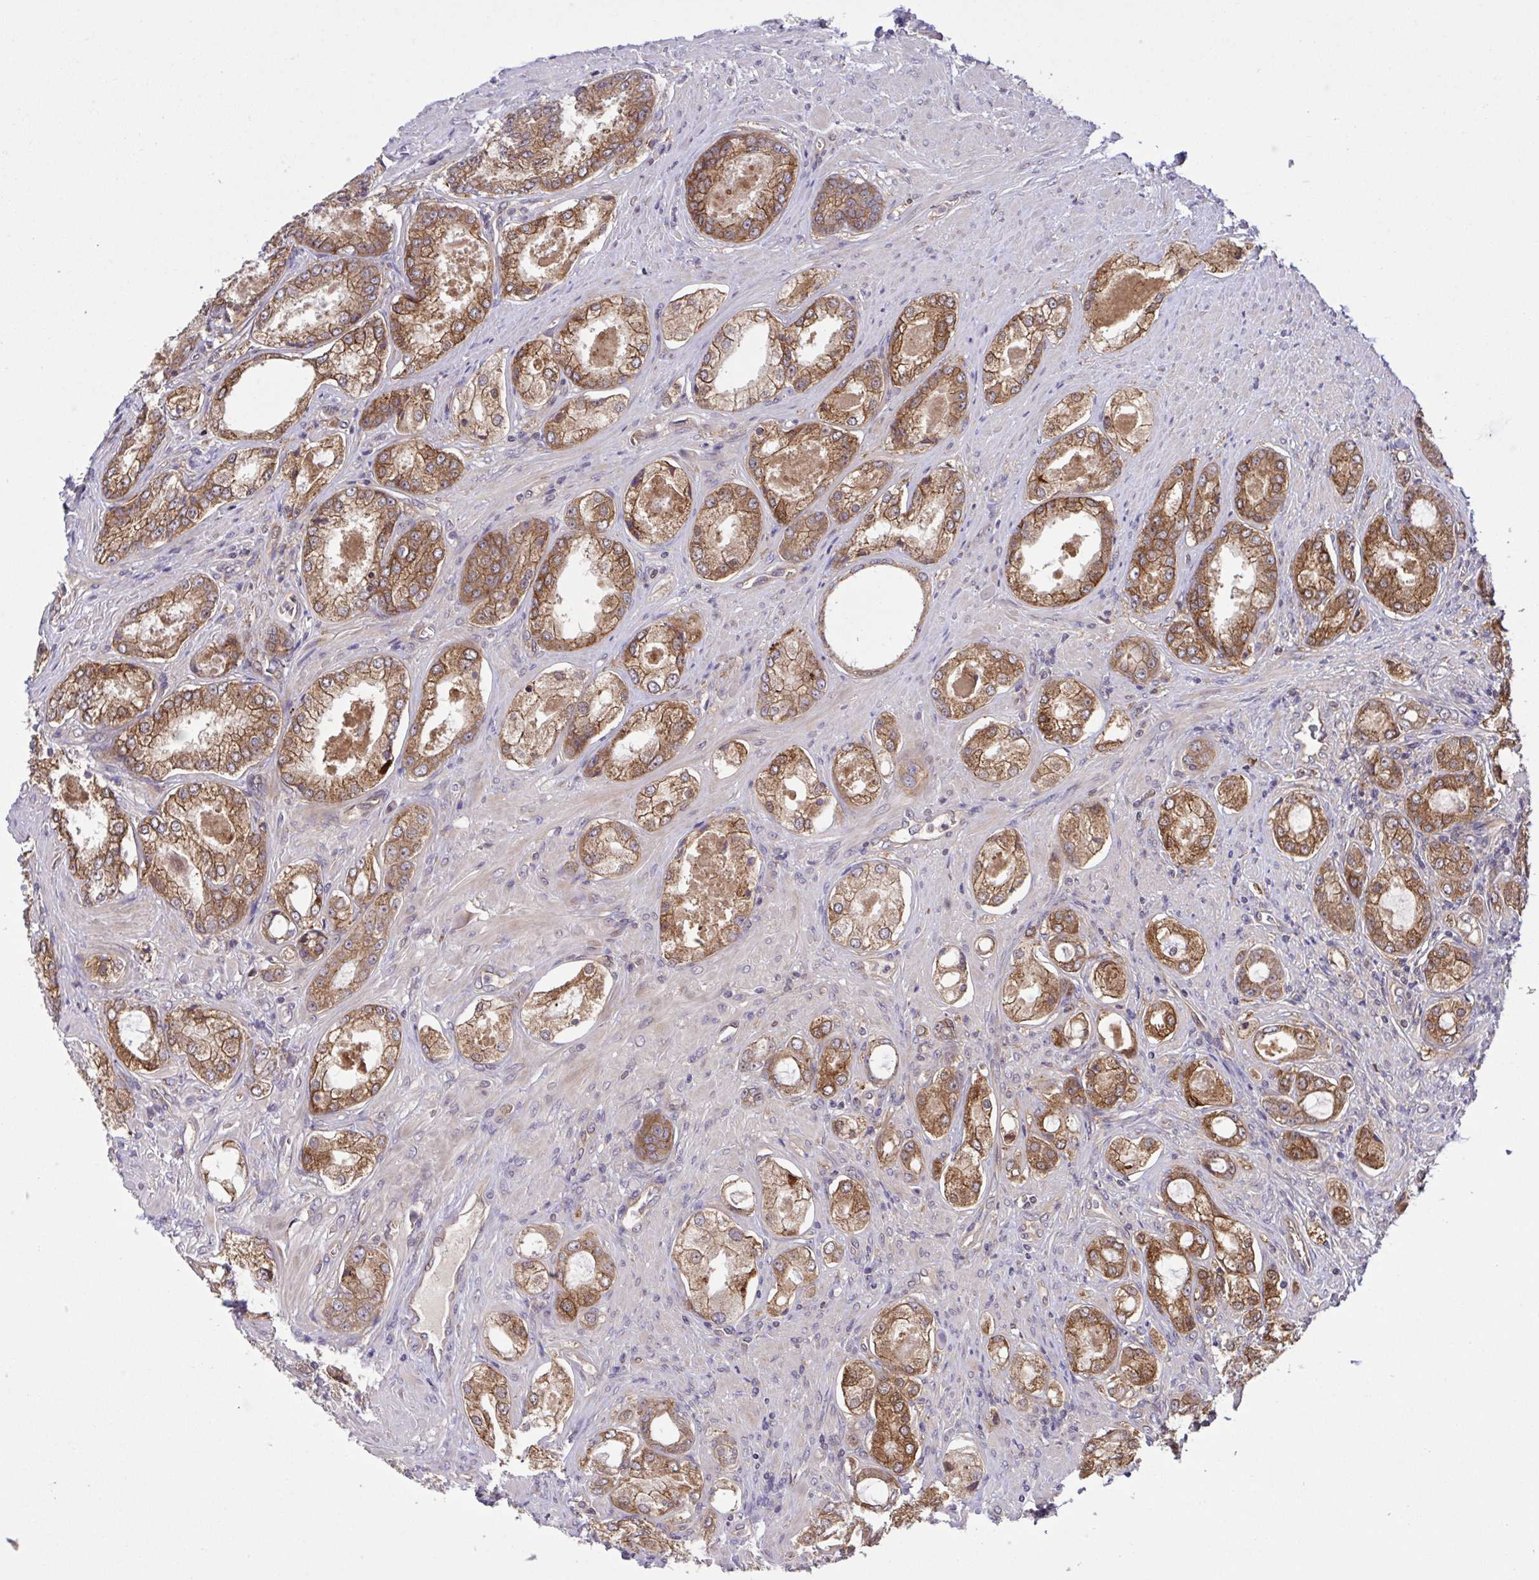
{"staining": {"intensity": "moderate", "quantity": ">75%", "location": "cytoplasmic/membranous"}, "tissue": "prostate cancer", "cell_type": "Tumor cells", "image_type": "cancer", "snomed": [{"axis": "morphology", "description": "Adenocarcinoma, Low grade"}, {"axis": "topography", "description": "Prostate"}], "caption": "Immunohistochemical staining of prostate cancer (low-grade adenocarcinoma) shows medium levels of moderate cytoplasmic/membranous protein positivity in approximately >75% of tumor cells.", "gene": "INTS10", "patient": {"sex": "male", "age": 68}}